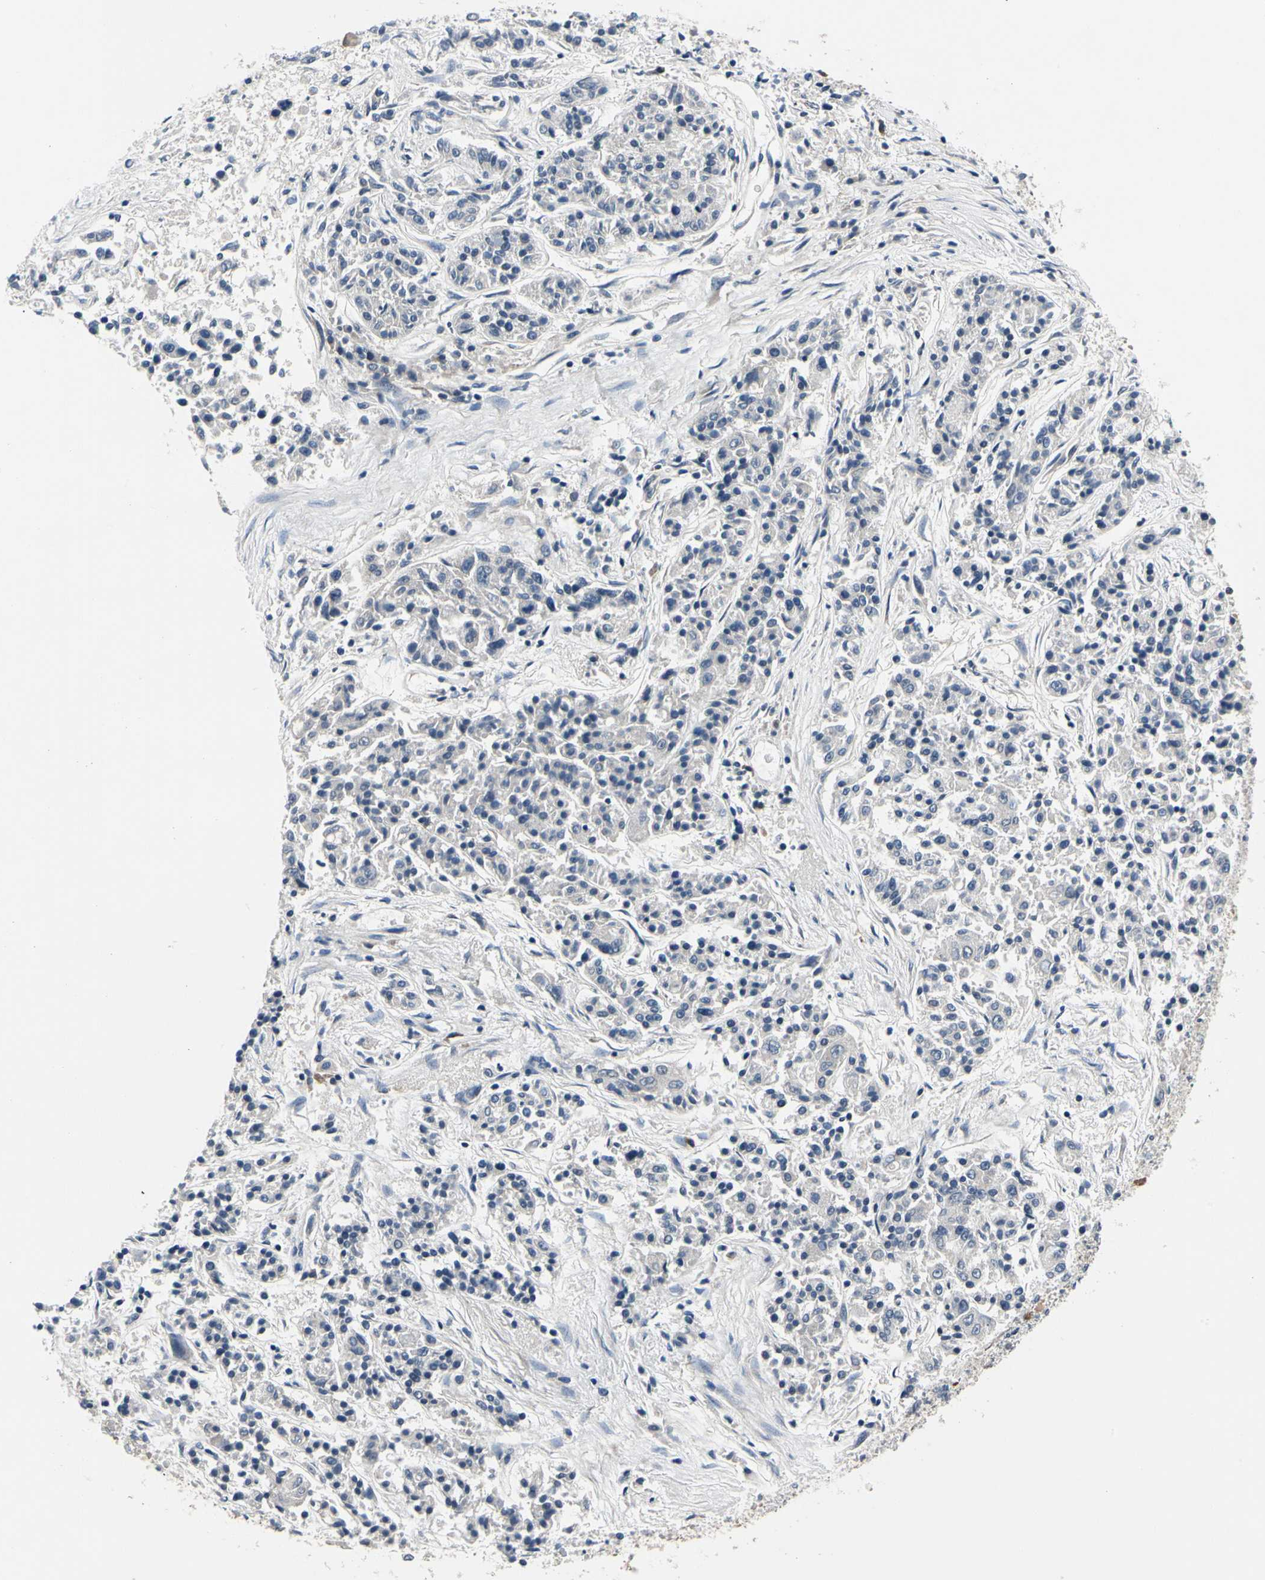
{"staining": {"intensity": "negative", "quantity": "none", "location": "none"}, "tissue": "lung cancer", "cell_type": "Tumor cells", "image_type": "cancer", "snomed": [{"axis": "morphology", "description": "Adenocarcinoma, NOS"}, {"axis": "topography", "description": "Lung"}], "caption": "Immunohistochemistry micrograph of neoplastic tissue: lung cancer stained with DAB (3,3'-diaminobenzidine) exhibits no significant protein staining in tumor cells. Nuclei are stained in blue.", "gene": "SELENOK", "patient": {"sex": "male", "age": 84}}